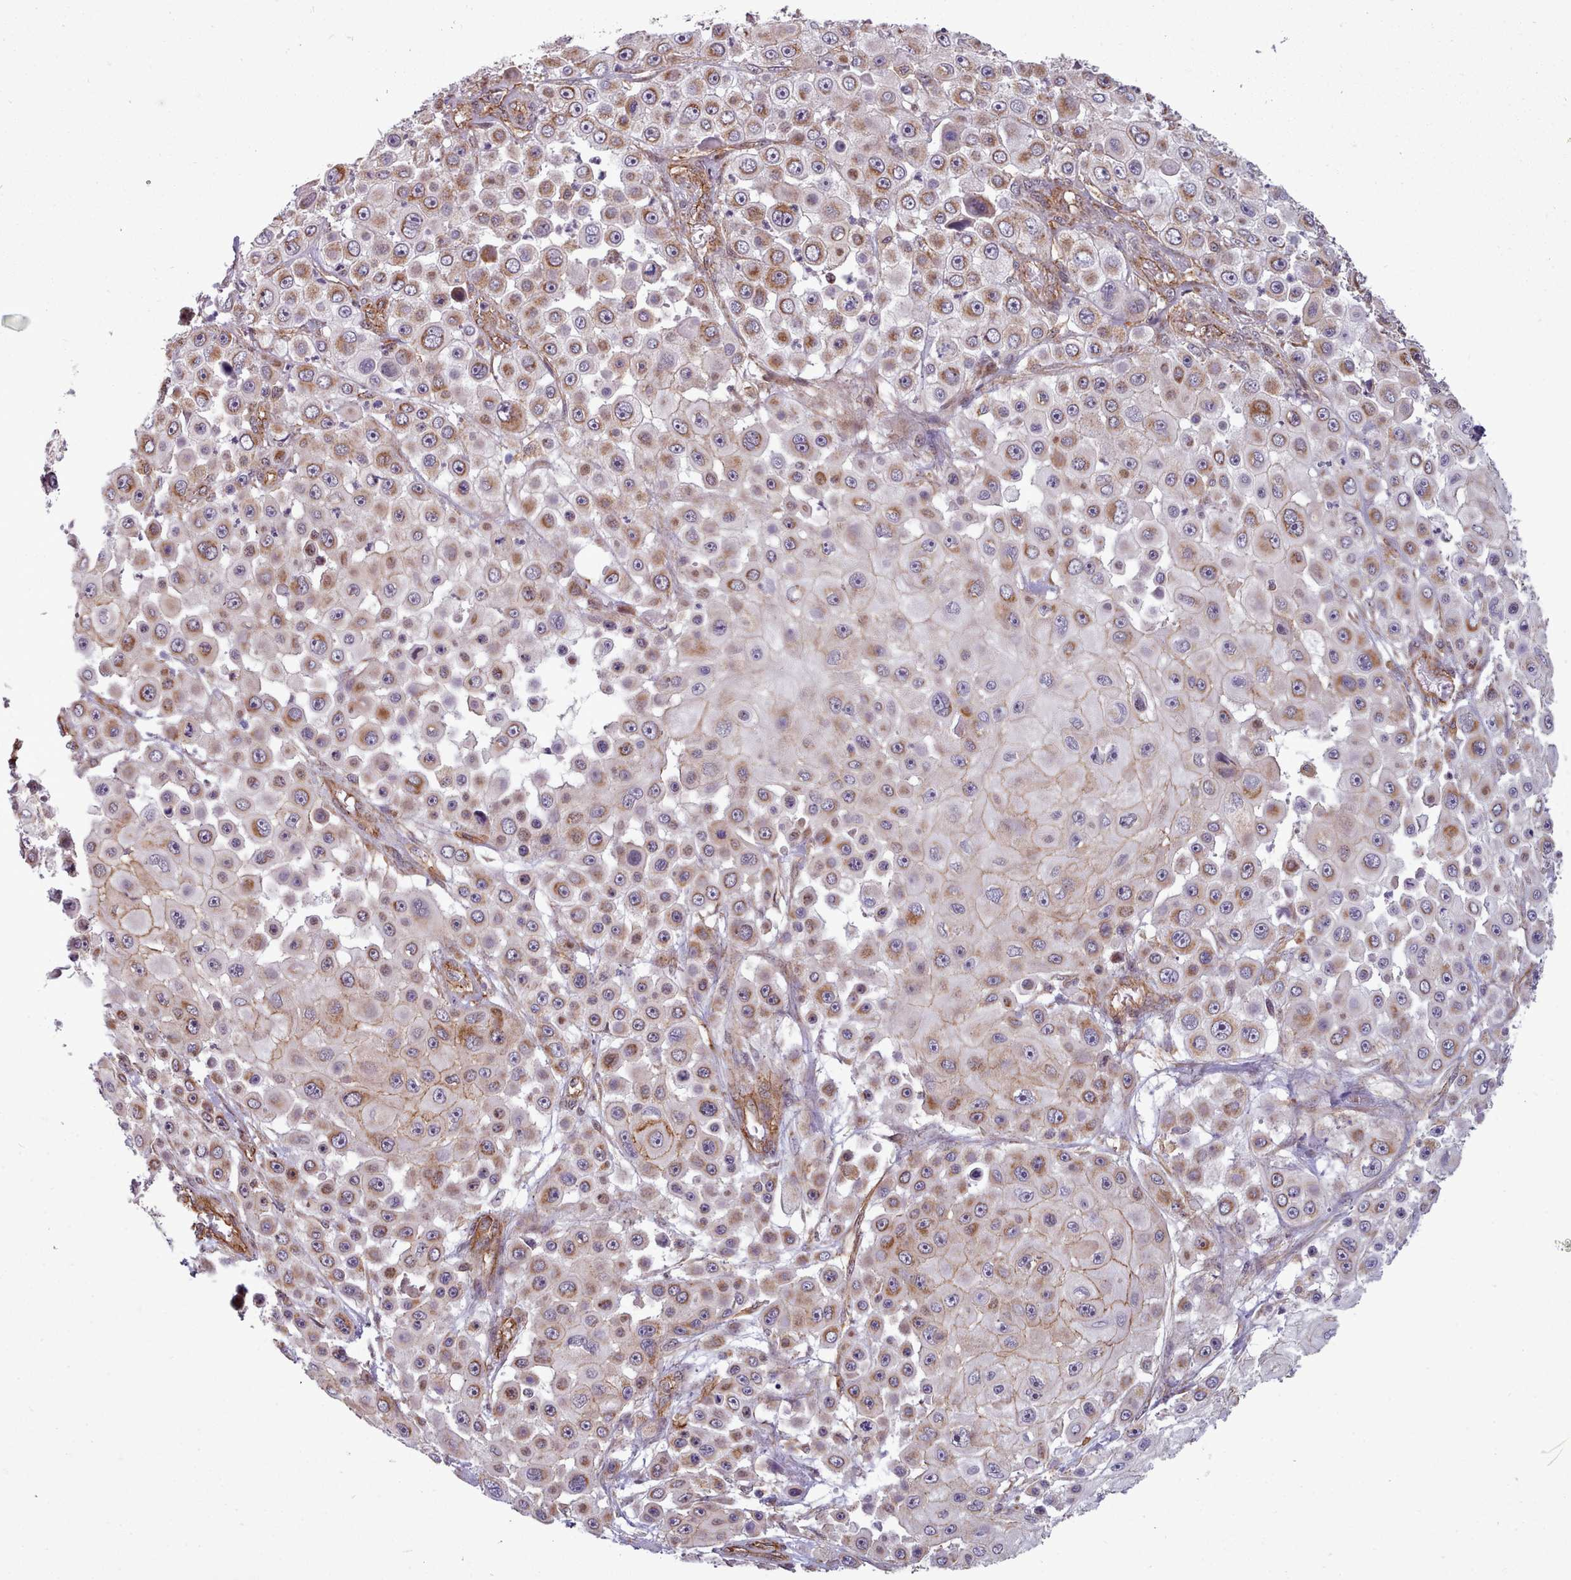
{"staining": {"intensity": "moderate", "quantity": "25%-75%", "location": "cytoplasmic/membranous"}, "tissue": "skin cancer", "cell_type": "Tumor cells", "image_type": "cancer", "snomed": [{"axis": "morphology", "description": "Squamous cell carcinoma, NOS"}, {"axis": "topography", "description": "Skin"}], "caption": "An IHC image of tumor tissue is shown. Protein staining in brown highlights moderate cytoplasmic/membranous positivity in squamous cell carcinoma (skin) within tumor cells.", "gene": "MRPL46", "patient": {"sex": "male", "age": 67}}